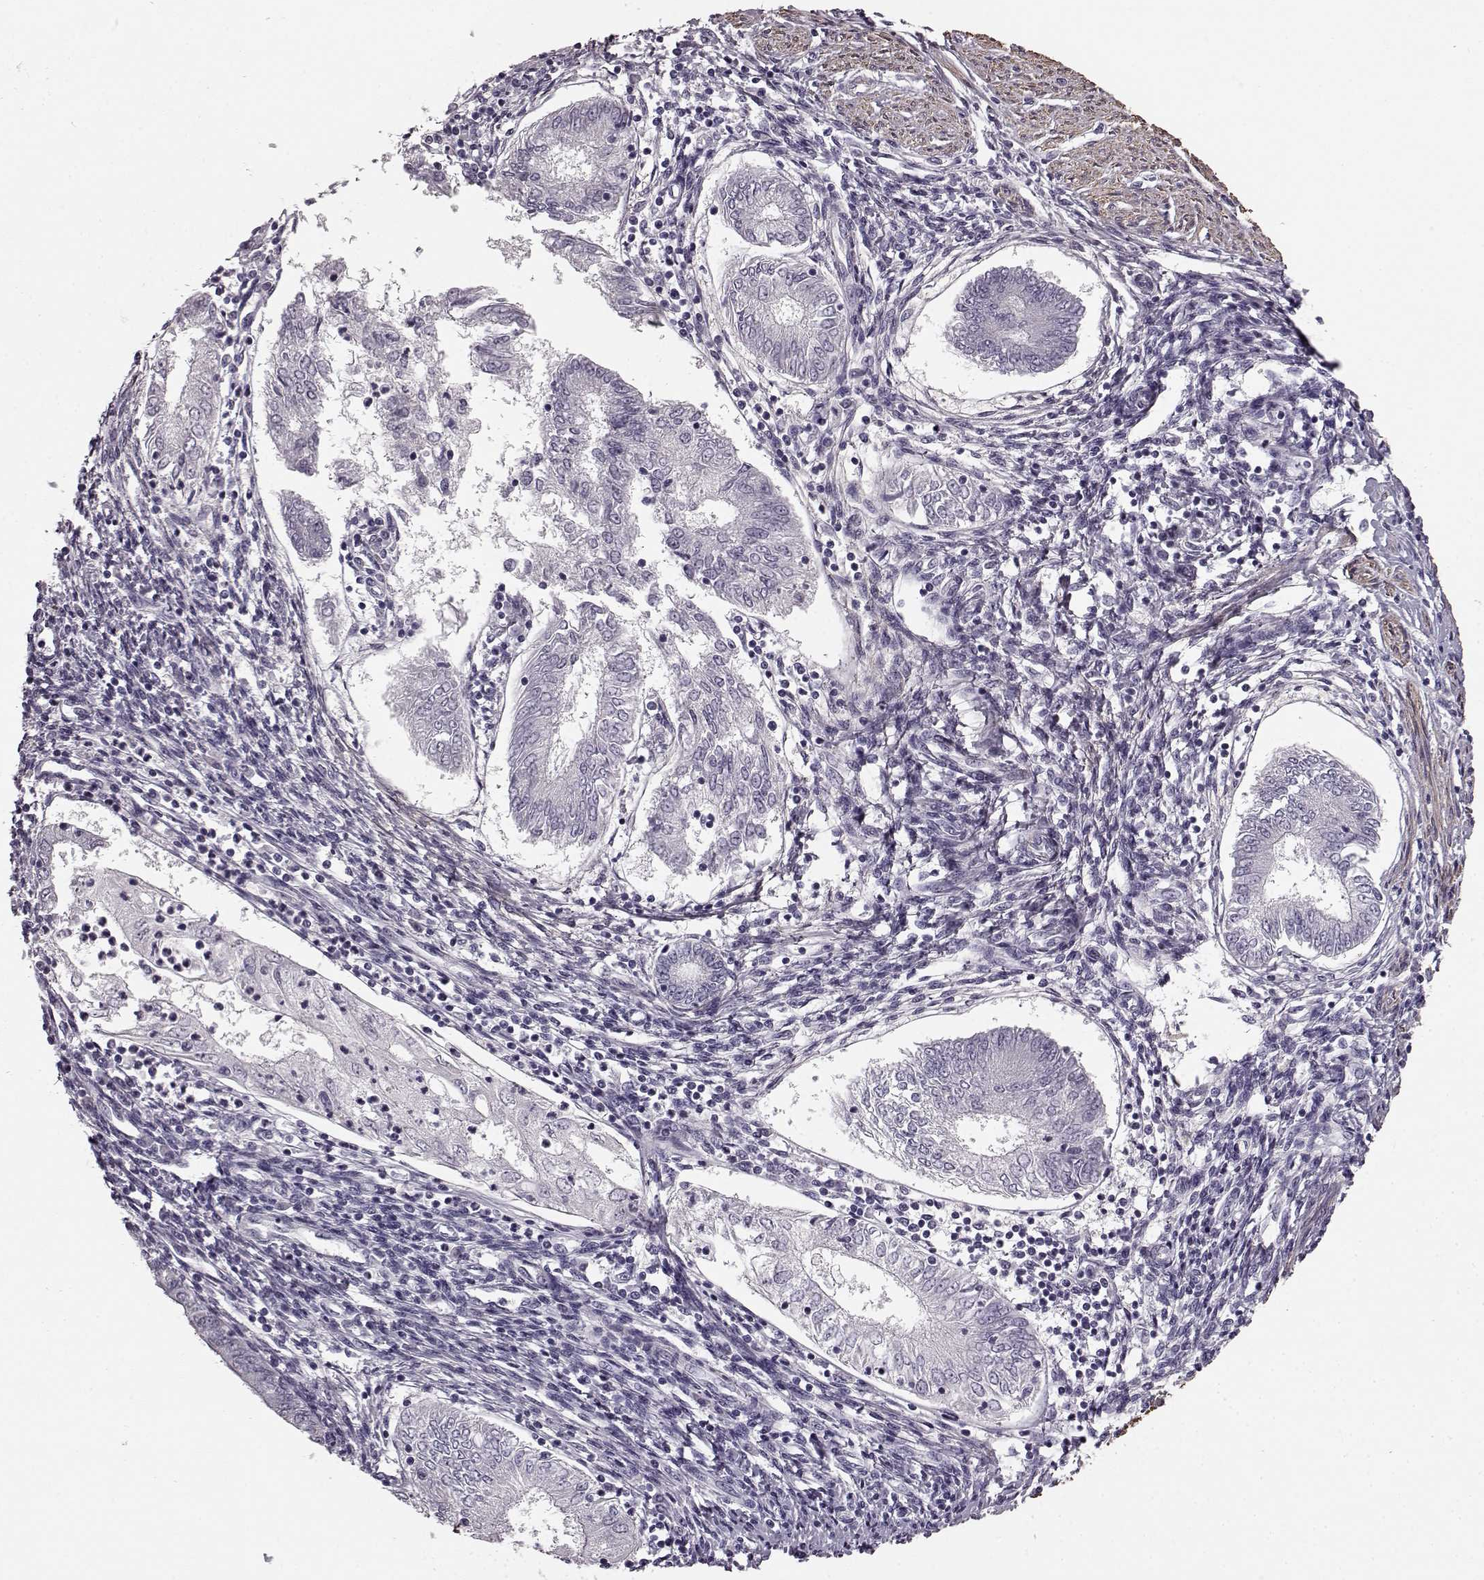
{"staining": {"intensity": "negative", "quantity": "none", "location": "none"}, "tissue": "endometrial cancer", "cell_type": "Tumor cells", "image_type": "cancer", "snomed": [{"axis": "morphology", "description": "Adenocarcinoma, NOS"}, {"axis": "topography", "description": "Endometrium"}], "caption": "Tumor cells show no significant protein expression in endometrial cancer. (Immunohistochemistry, brightfield microscopy, high magnification).", "gene": "SLCO3A1", "patient": {"sex": "female", "age": 68}}